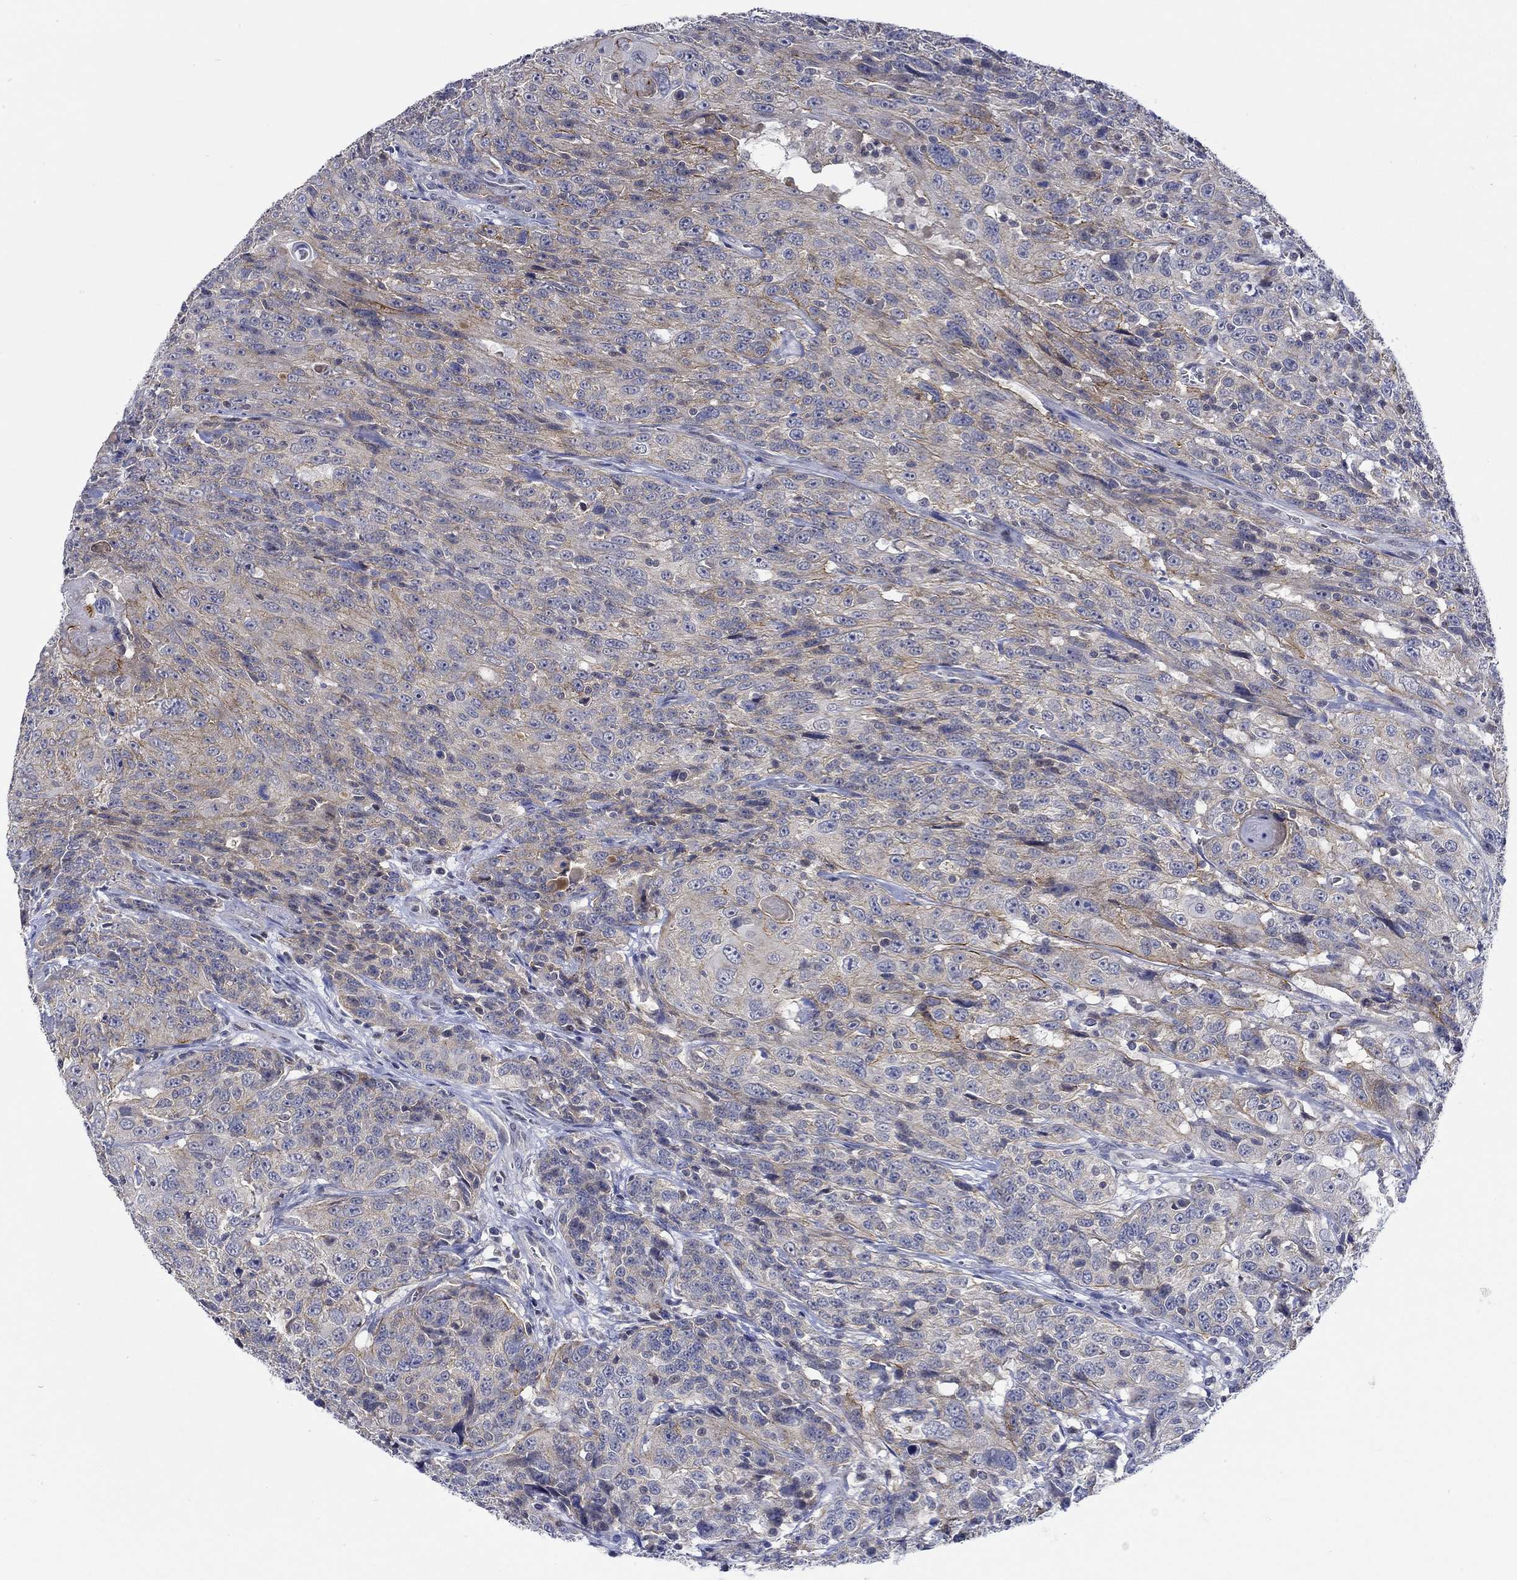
{"staining": {"intensity": "moderate", "quantity": "25%-75%", "location": "cytoplasmic/membranous"}, "tissue": "urothelial cancer", "cell_type": "Tumor cells", "image_type": "cancer", "snomed": [{"axis": "morphology", "description": "Urothelial carcinoma, NOS"}, {"axis": "morphology", "description": "Urothelial carcinoma, High grade"}, {"axis": "topography", "description": "Urinary bladder"}], "caption": "The image reveals immunohistochemical staining of urothelial cancer. There is moderate cytoplasmic/membranous staining is appreciated in approximately 25%-75% of tumor cells. (DAB (3,3'-diaminobenzidine) IHC, brown staining for protein, blue staining for nuclei).", "gene": "WASF1", "patient": {"sex": "female", "age": 73}}